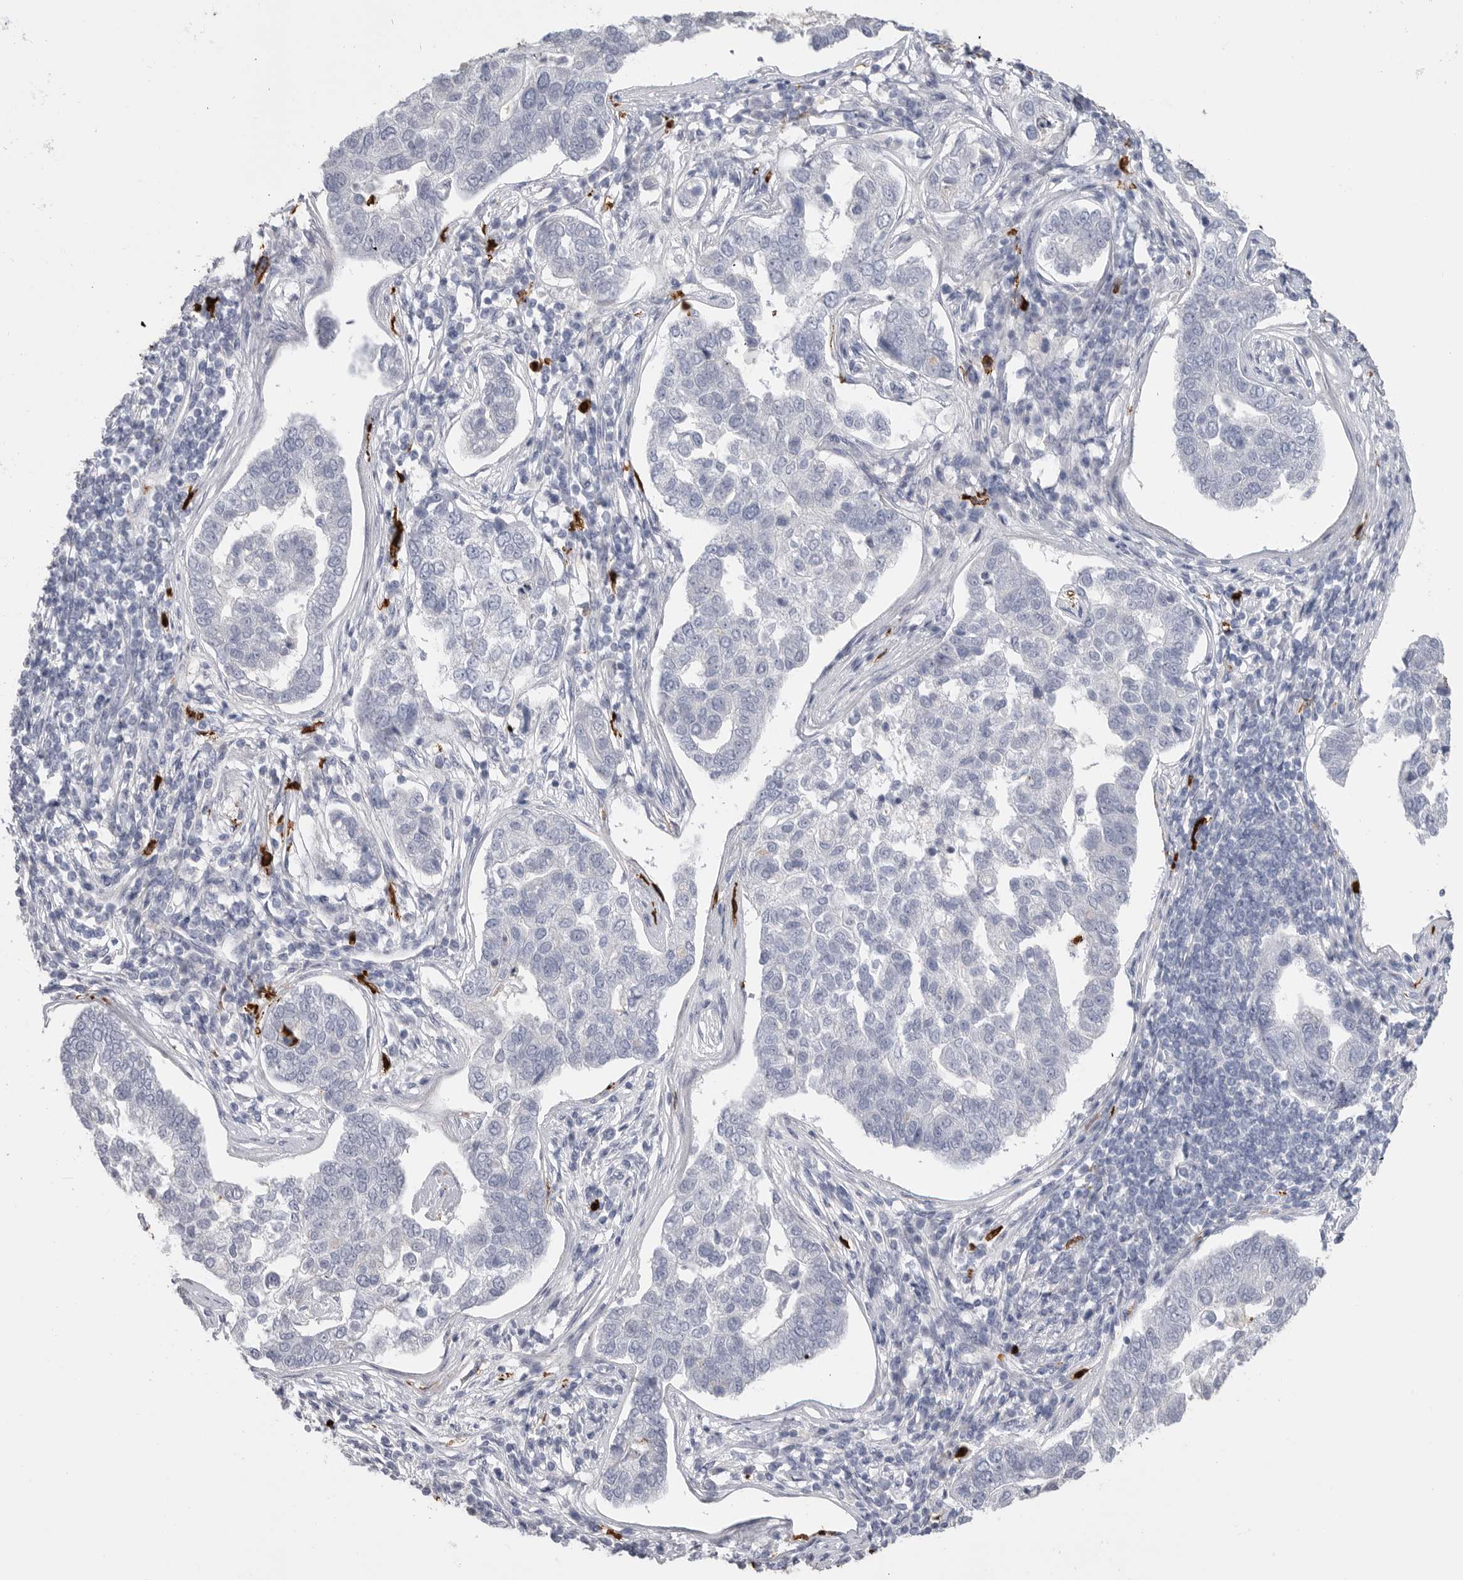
{"staining": {"intensity": "negative", "quantity": "none", "location": "none"}, "tissue": "pancreatic cancer", "cell_type": "Tumor cells", "image_type": "cancer", "snomed": [{"axis": "morphology", "description": "Adenocarcinoma, NOS"}, {"axis": "topography", "description": "Pancreas"}], "caption": "Immunohistochemistry (IHC) of pancreatic adenocarcinoma demonstrates no positivity in tumor cells.", "gene": "CYB561D1", "patient": {"sex": "female", "age": 61}}